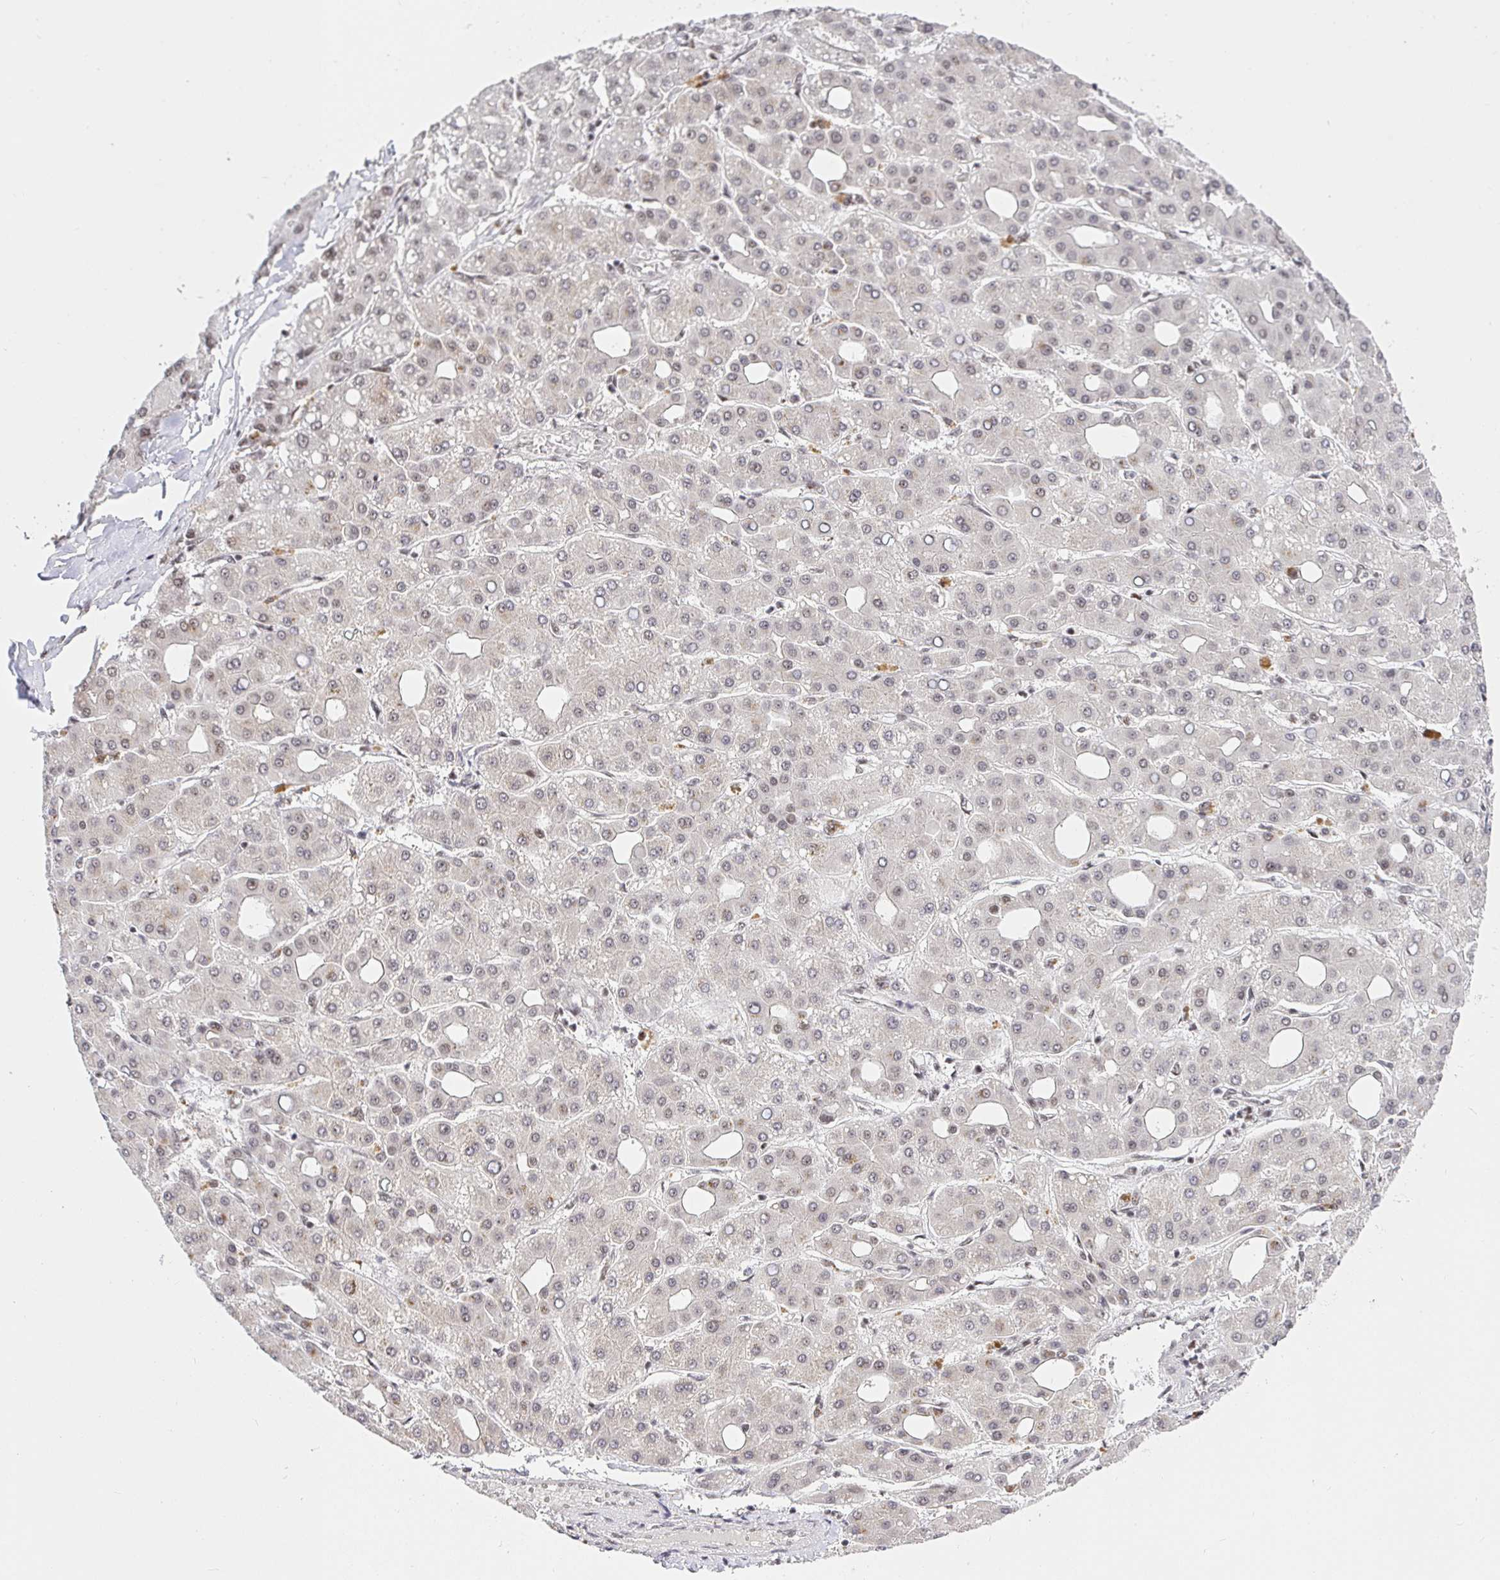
{"staining": {"intensity": "weak", "quantity": "25%-75%", "location": "nuclear"}, "tissue": "liver cancer", "cell_type": "Tumor cells", "image_type": "cancer", "snomed": [{"axis": "morphology", "description": "Carcinoma, Hepatocellular, NOS"}, {"axis": "topography", "description": "Liver"}], "caption": "Immunohistochemical staining of hepatocellular carcinoma (liver) displays weak nuclear protein expression in approximately 25%-75% of tumor cells. The staining is performed using DAB brown chromogen to label protein expression. The nuclei are counter-stained blue using hematoxylin.", "gene": "USF1", "patient": {"sex": "male", "age": 65}}